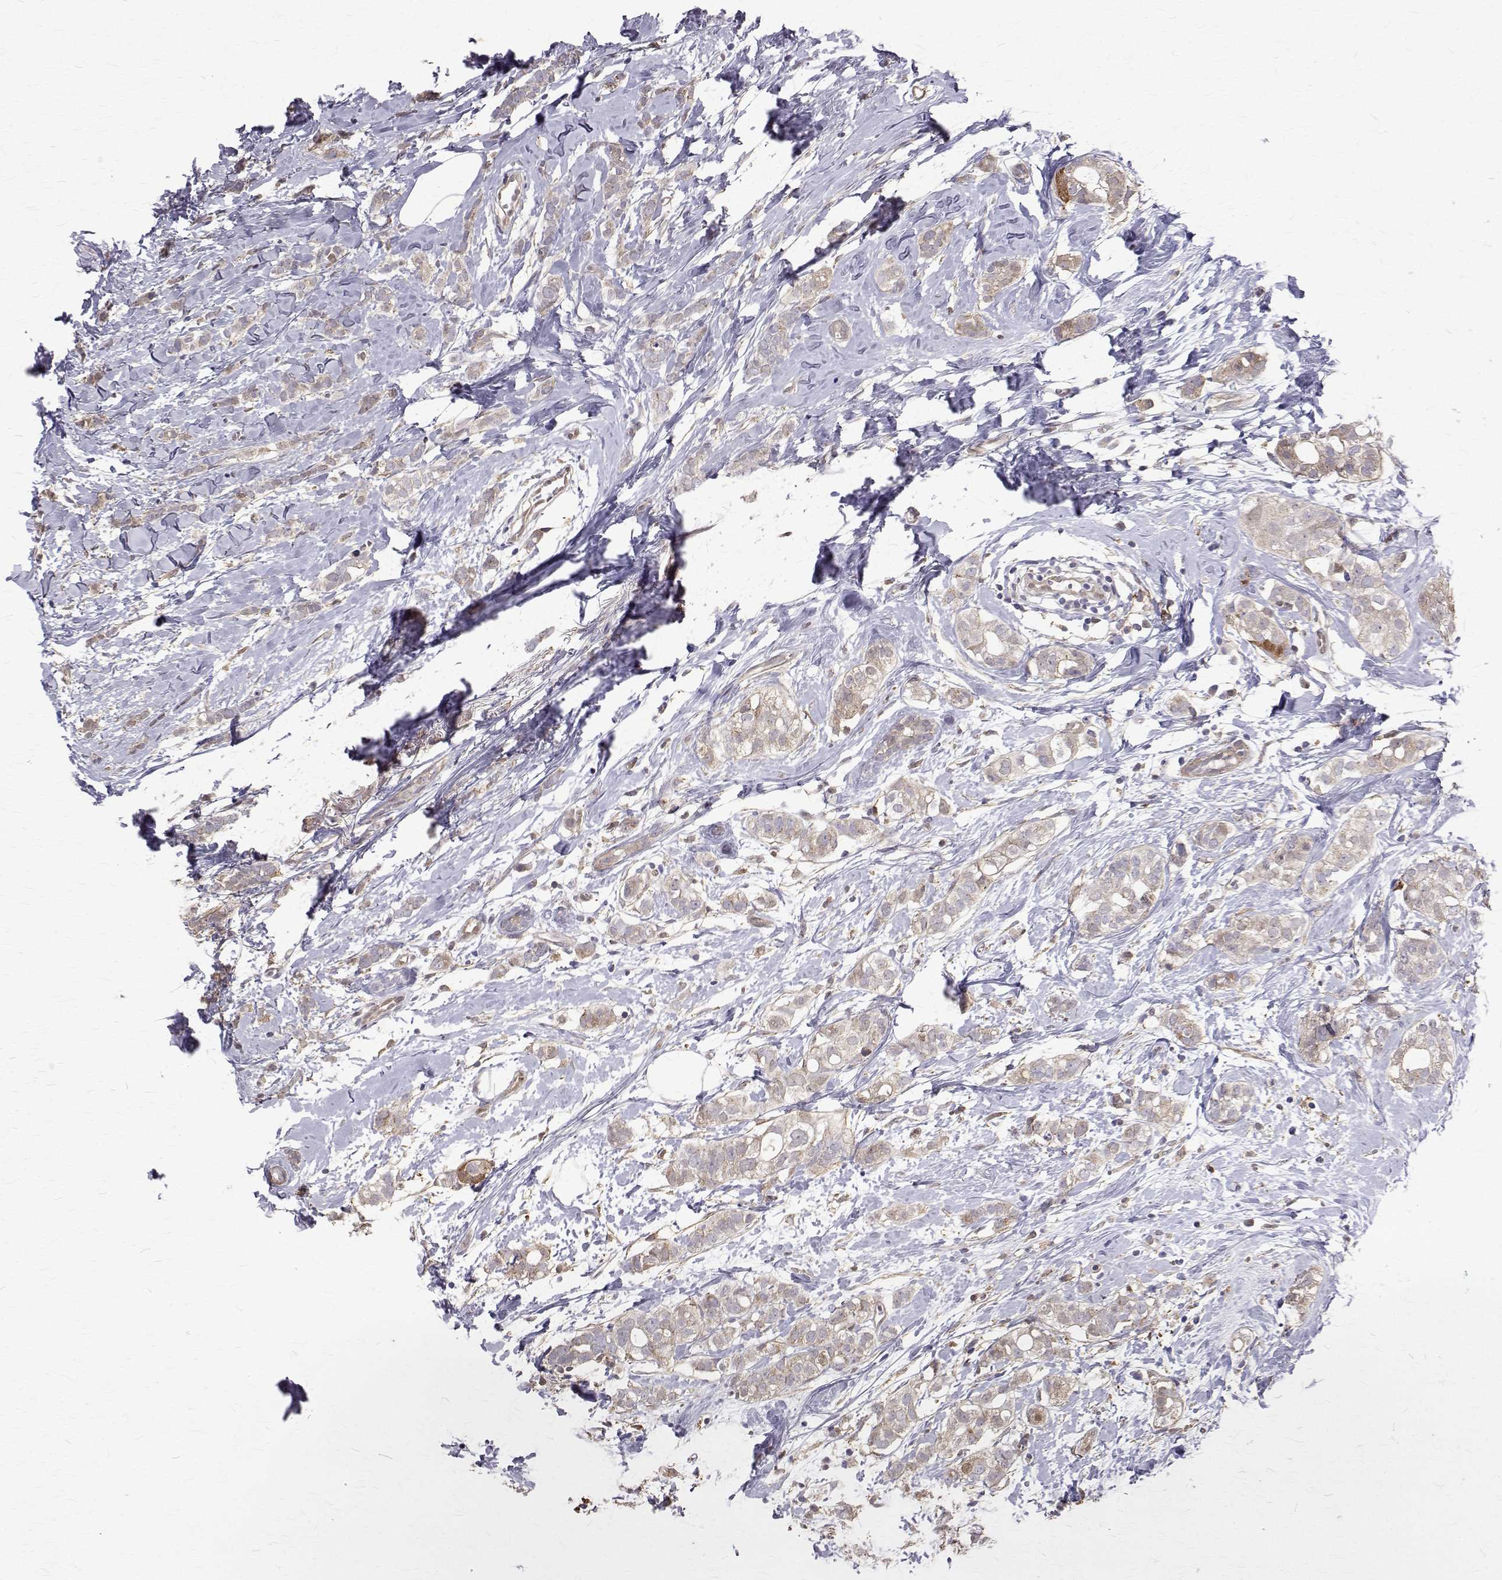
{"staining": {"intensity": "weak", "quantity": ">75%", "location": "cytoplasmic/membranous"}, "tissue": "breast cancer", "cell_type": "Tumor cells", "image_type": "cancer", "snomed": [{"axis": "morphology", "description": "Duct carcinoma"}, {"axis": "topography", "description": "Breast"}], "caption": "Tumor cells exhibit low levels of weak cytoplasmic/membranous staining in approximately >75% of cells in intraductal carcinoma (breast).", "gene": "CCDC89", "patient": {"sex": "female", "age": 40}}